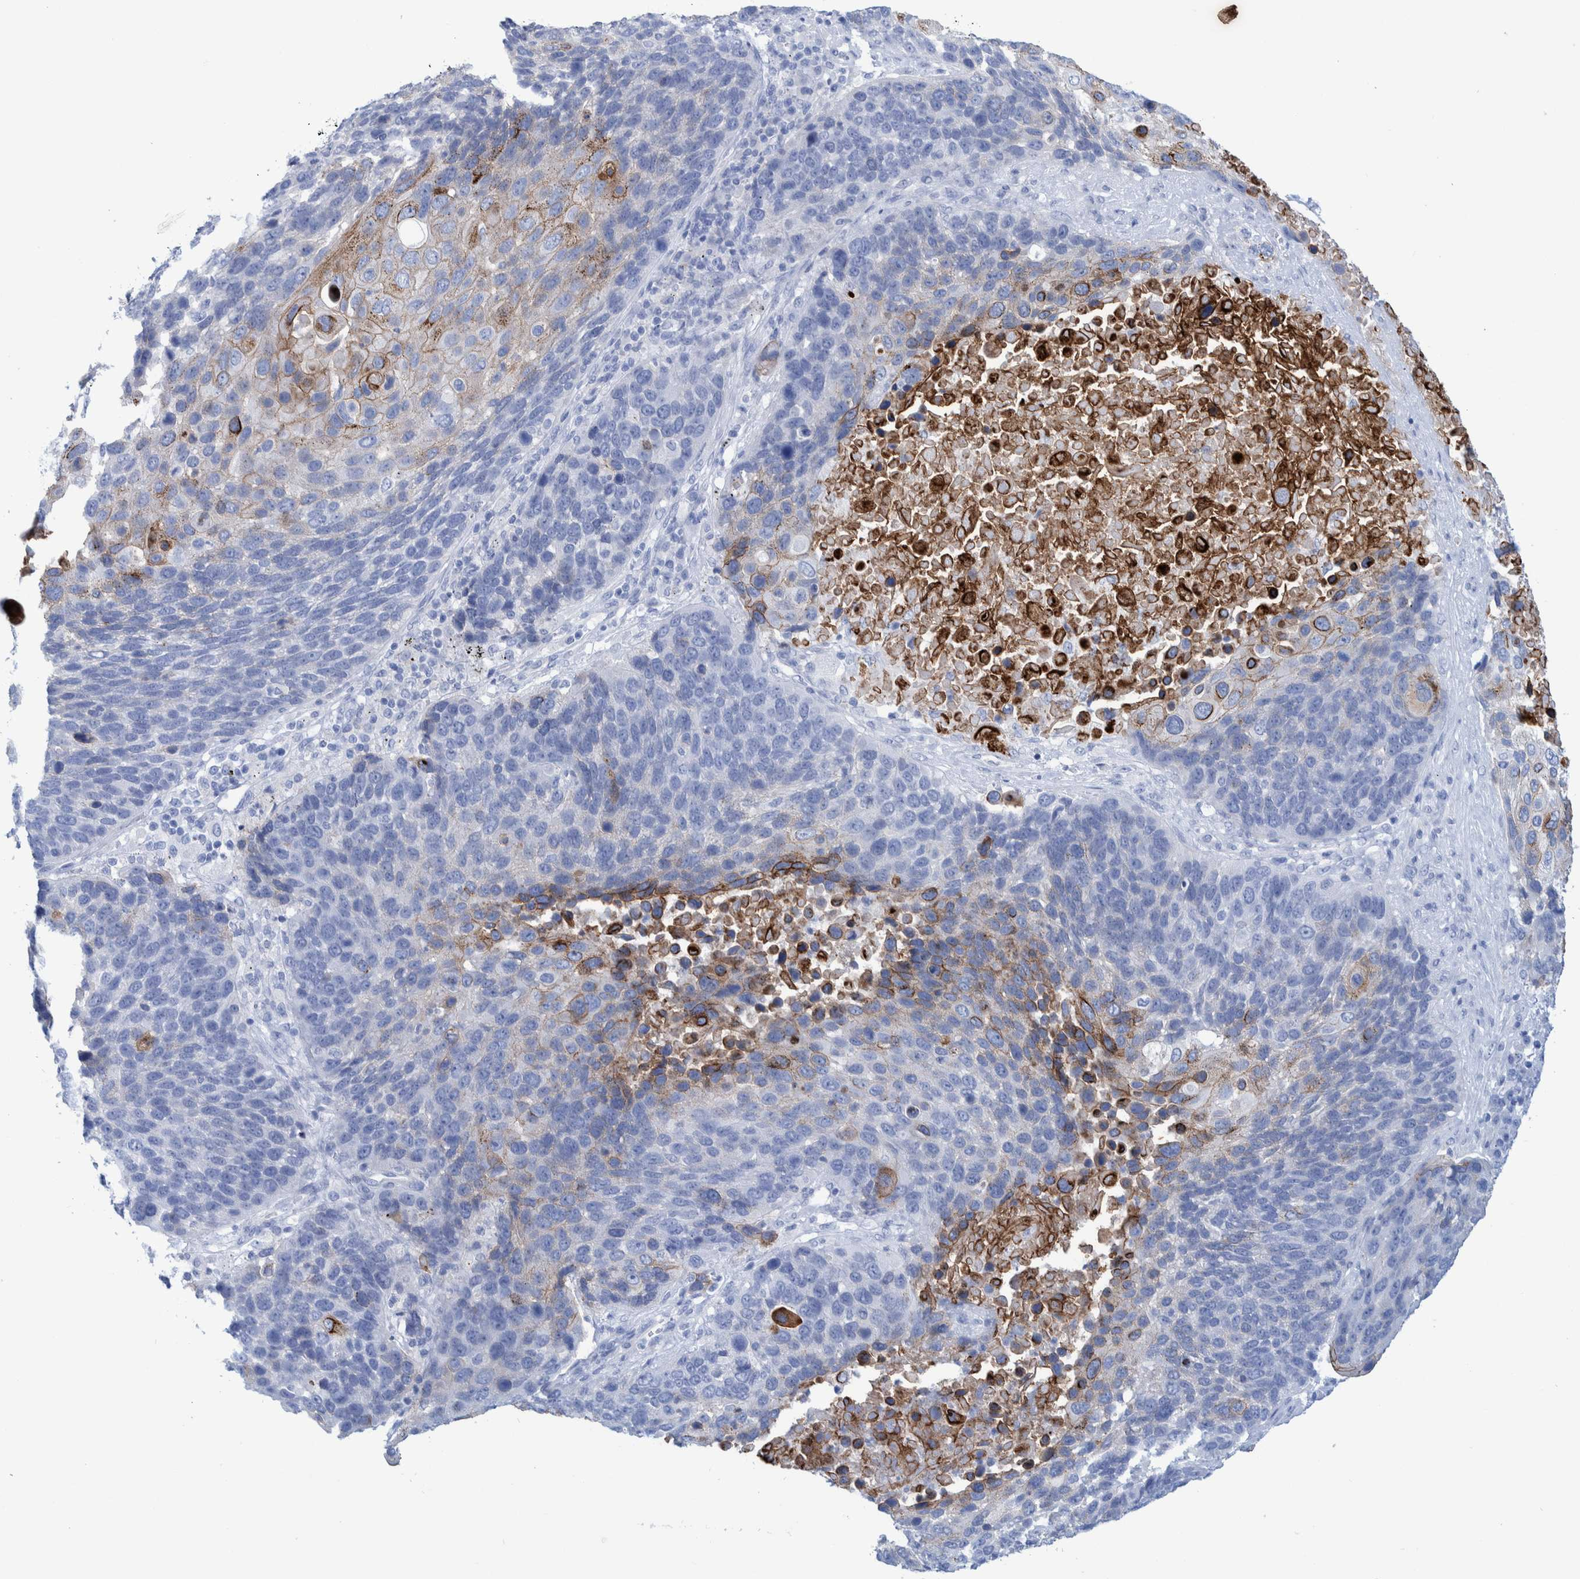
{"staining": {"intensity": "moderate", "quantity": "<25%", "location": "cytoplasmic/membranous"}, "tissue": "lung cancer", "cell_type": "Tumor cells", "image_type": "cancer", "snomed": [{"axis": "morphology", "description": "Squamous cell carcinoma, NOS"}, {"axis": "topography", "description": "Lung"}], "caption": "Immunohistochemical staining of human lung squamous cell carcinoma reveals low levels of moderate cytoplasmic/membranous expression in approximately <25% of tumor cells. Using DAB (brown) and hematoxylin (blue) stains, captured at high magnification using brightfield microscopy.", "gene": "PERP", "patient": {"sex": "male", "age": 66}}